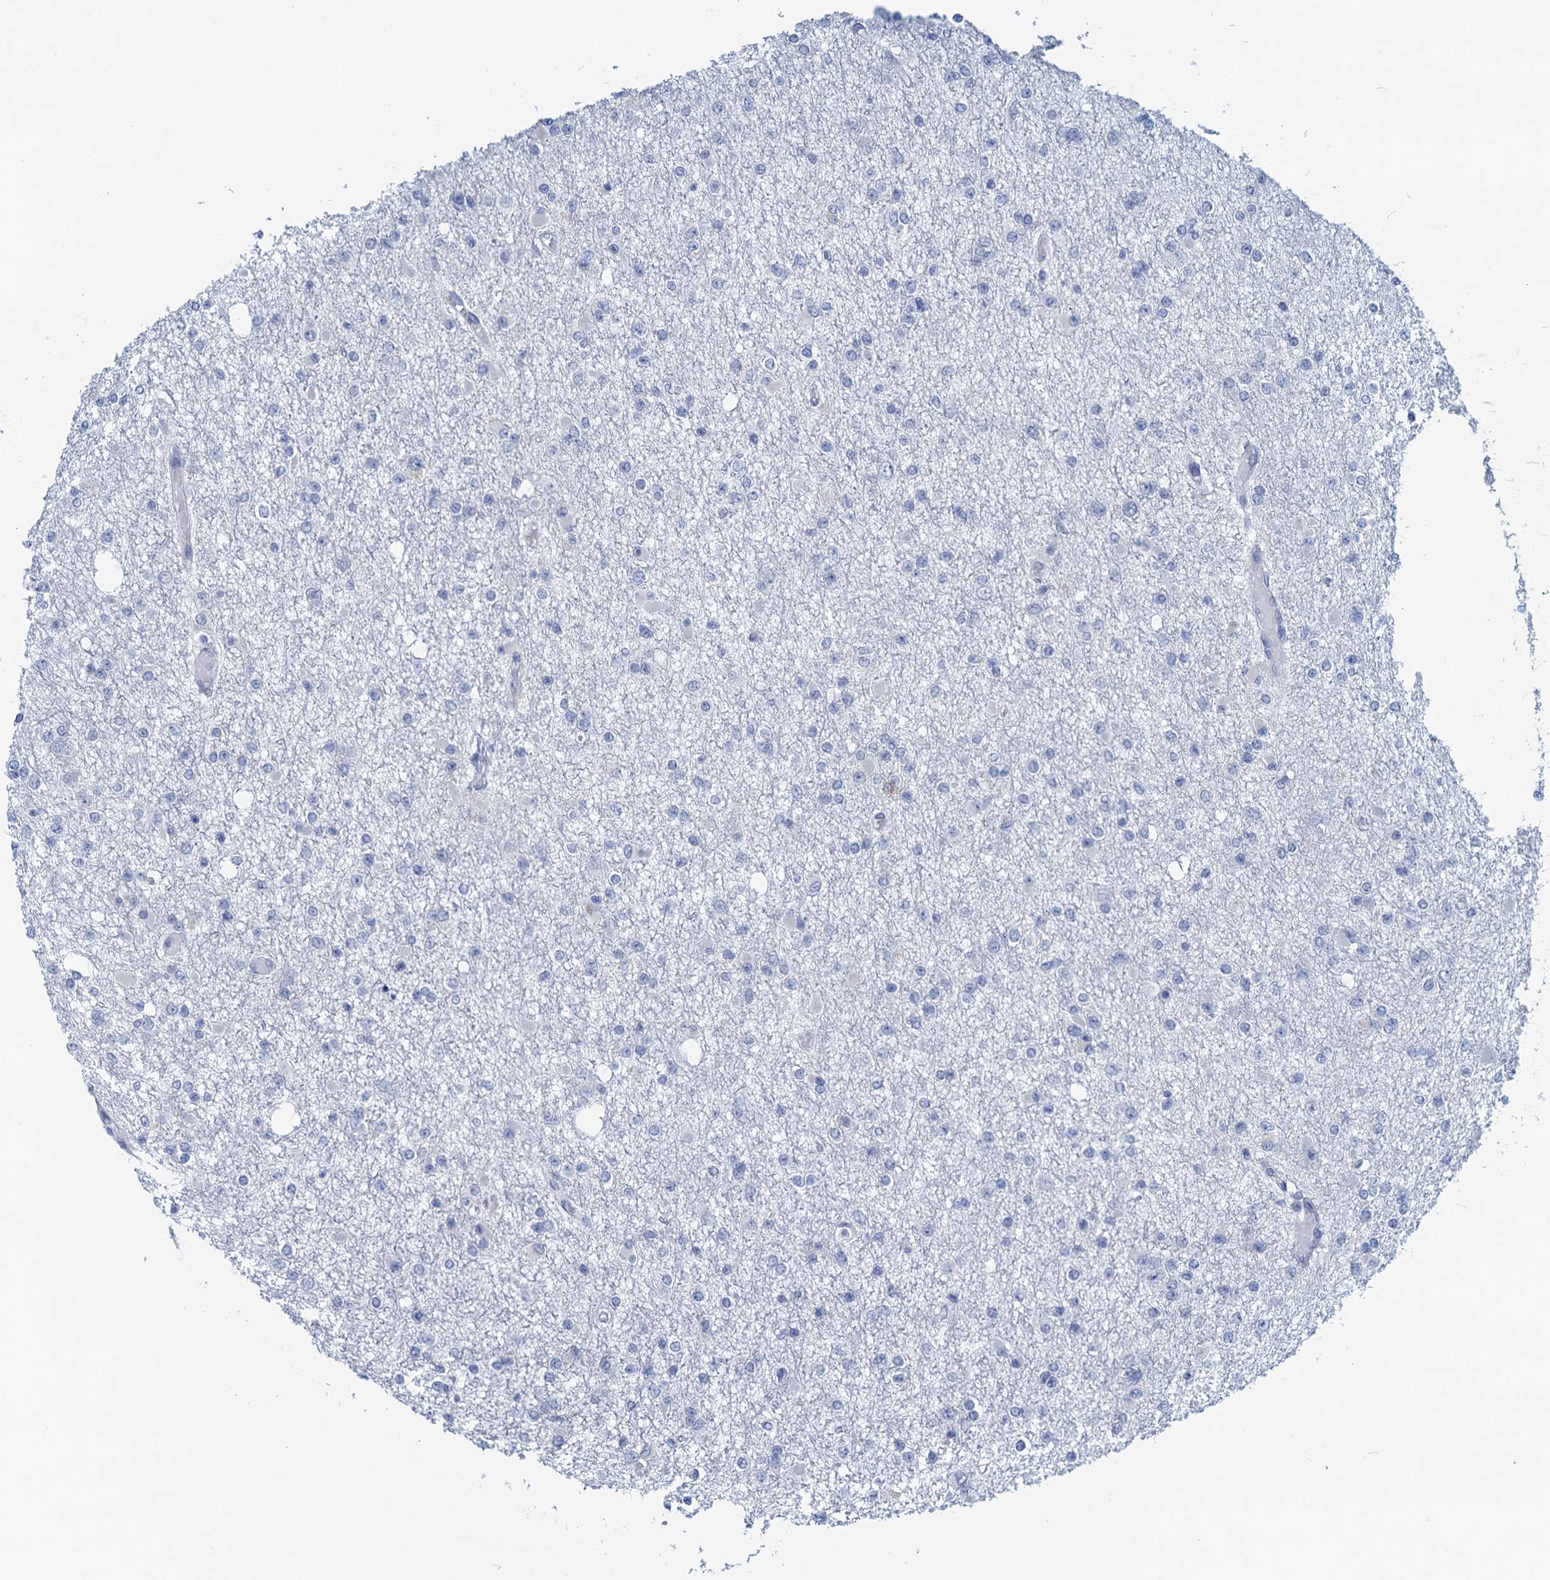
{"staining": {"intensity": "negative", "quantity": "none", "location": "none"}, "tissue": "glioma", "cell_type": "Tumor cells", "image_type": "cancer", "snomed": [{"axis": "morphology", "description": "Glioma, malignant, Low grade"}, {"axis": "topography", "description": "Brain"}], "caption": "Glioma was stained to show a protein in brown. There is no significant expression in tumor cells.", "gene": "C10orf88", "patient": {"sex": "female", "age": 22}}